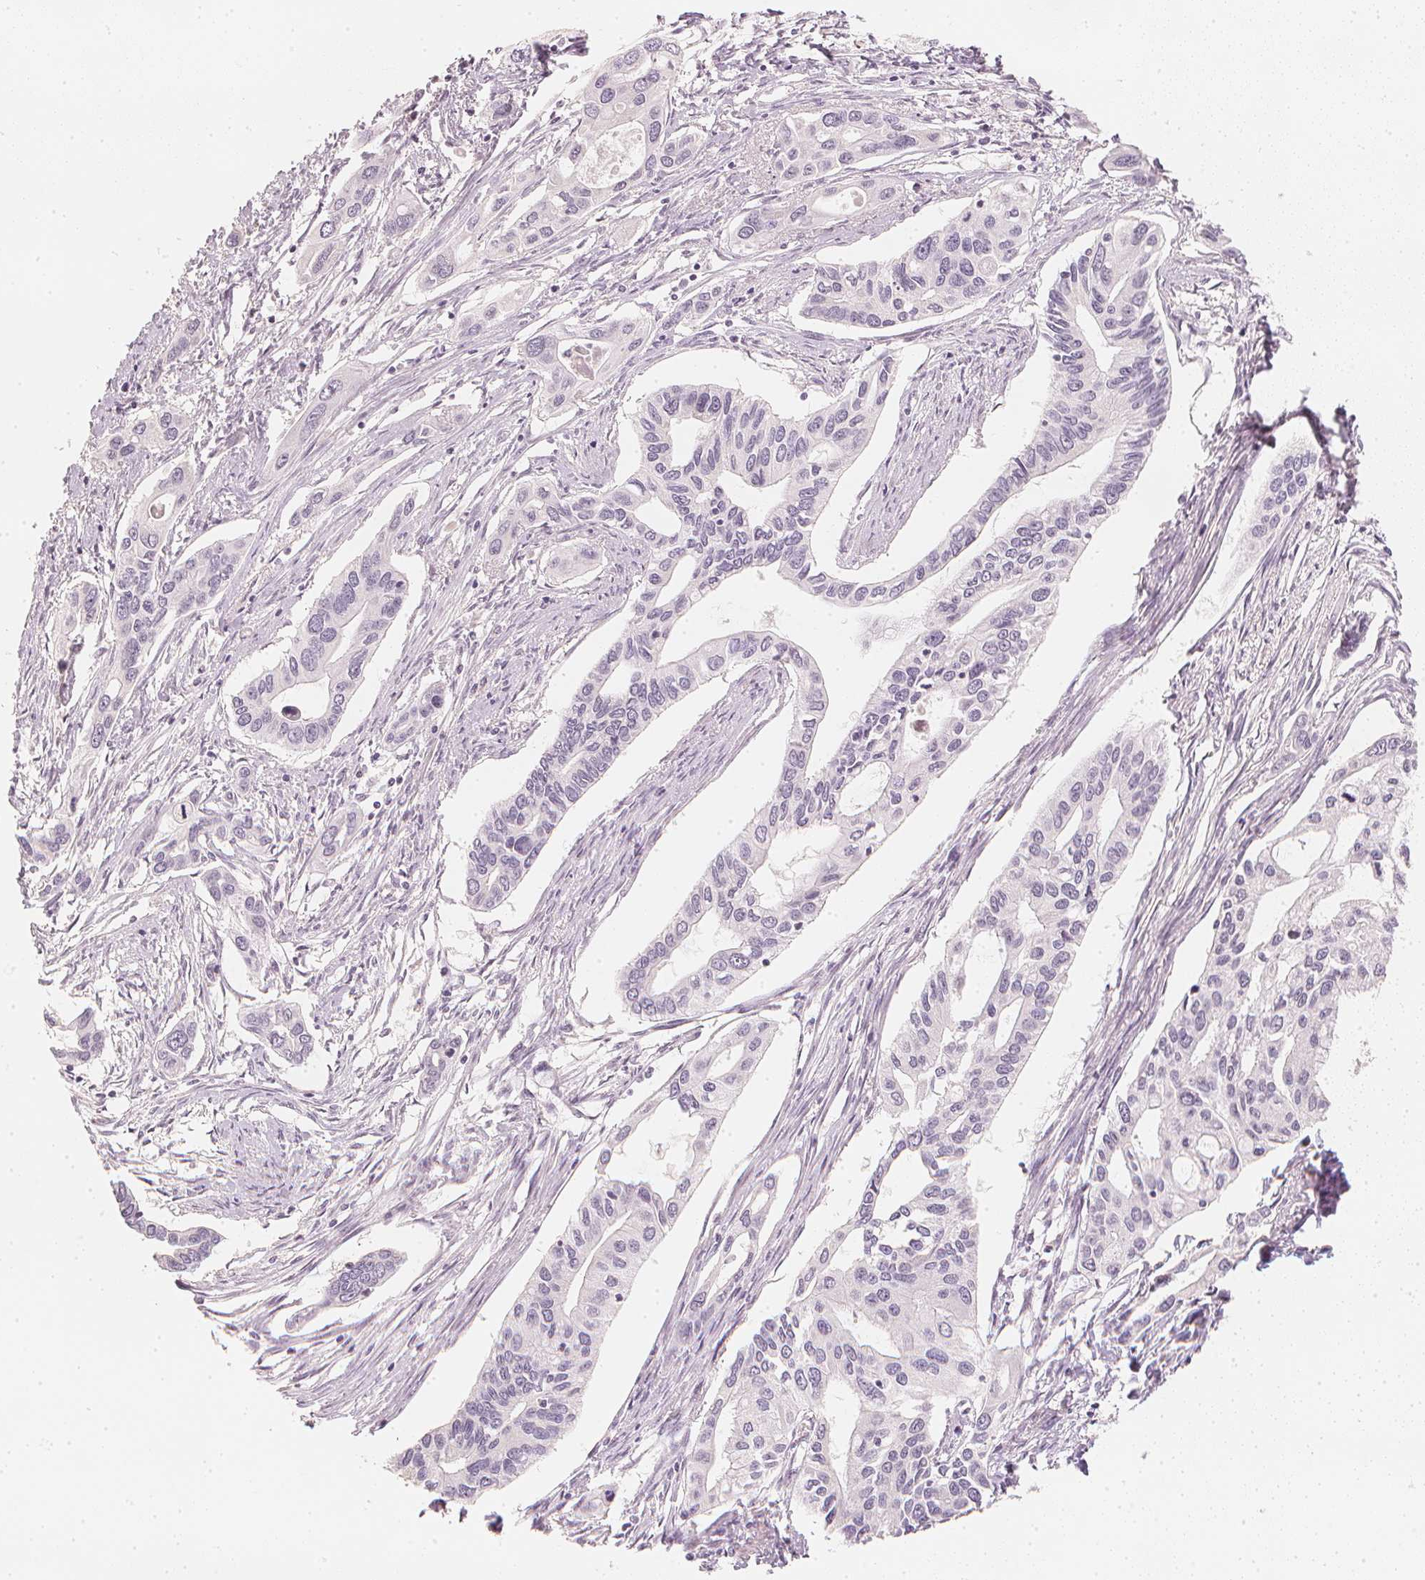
{"staining": {"intensity": "negative", "quantity": "none", "location": "none"}, "tissue": "pancreatic cancer", "cell_type": "Tumor cells", "image_type": "cancer", "snomed": [{"axis": "morphology", "description": "Adenocarcinoma, NOS"}, {"axis": "topography", "description": "Pancreas"}], "caption": "Human pancreatic adenocarcinoma stained for a protein using immunohistochemistry shows no positivity in tumor cells.", "gene": "CALB1", "patient": {"sex": "male", "age": 60}}